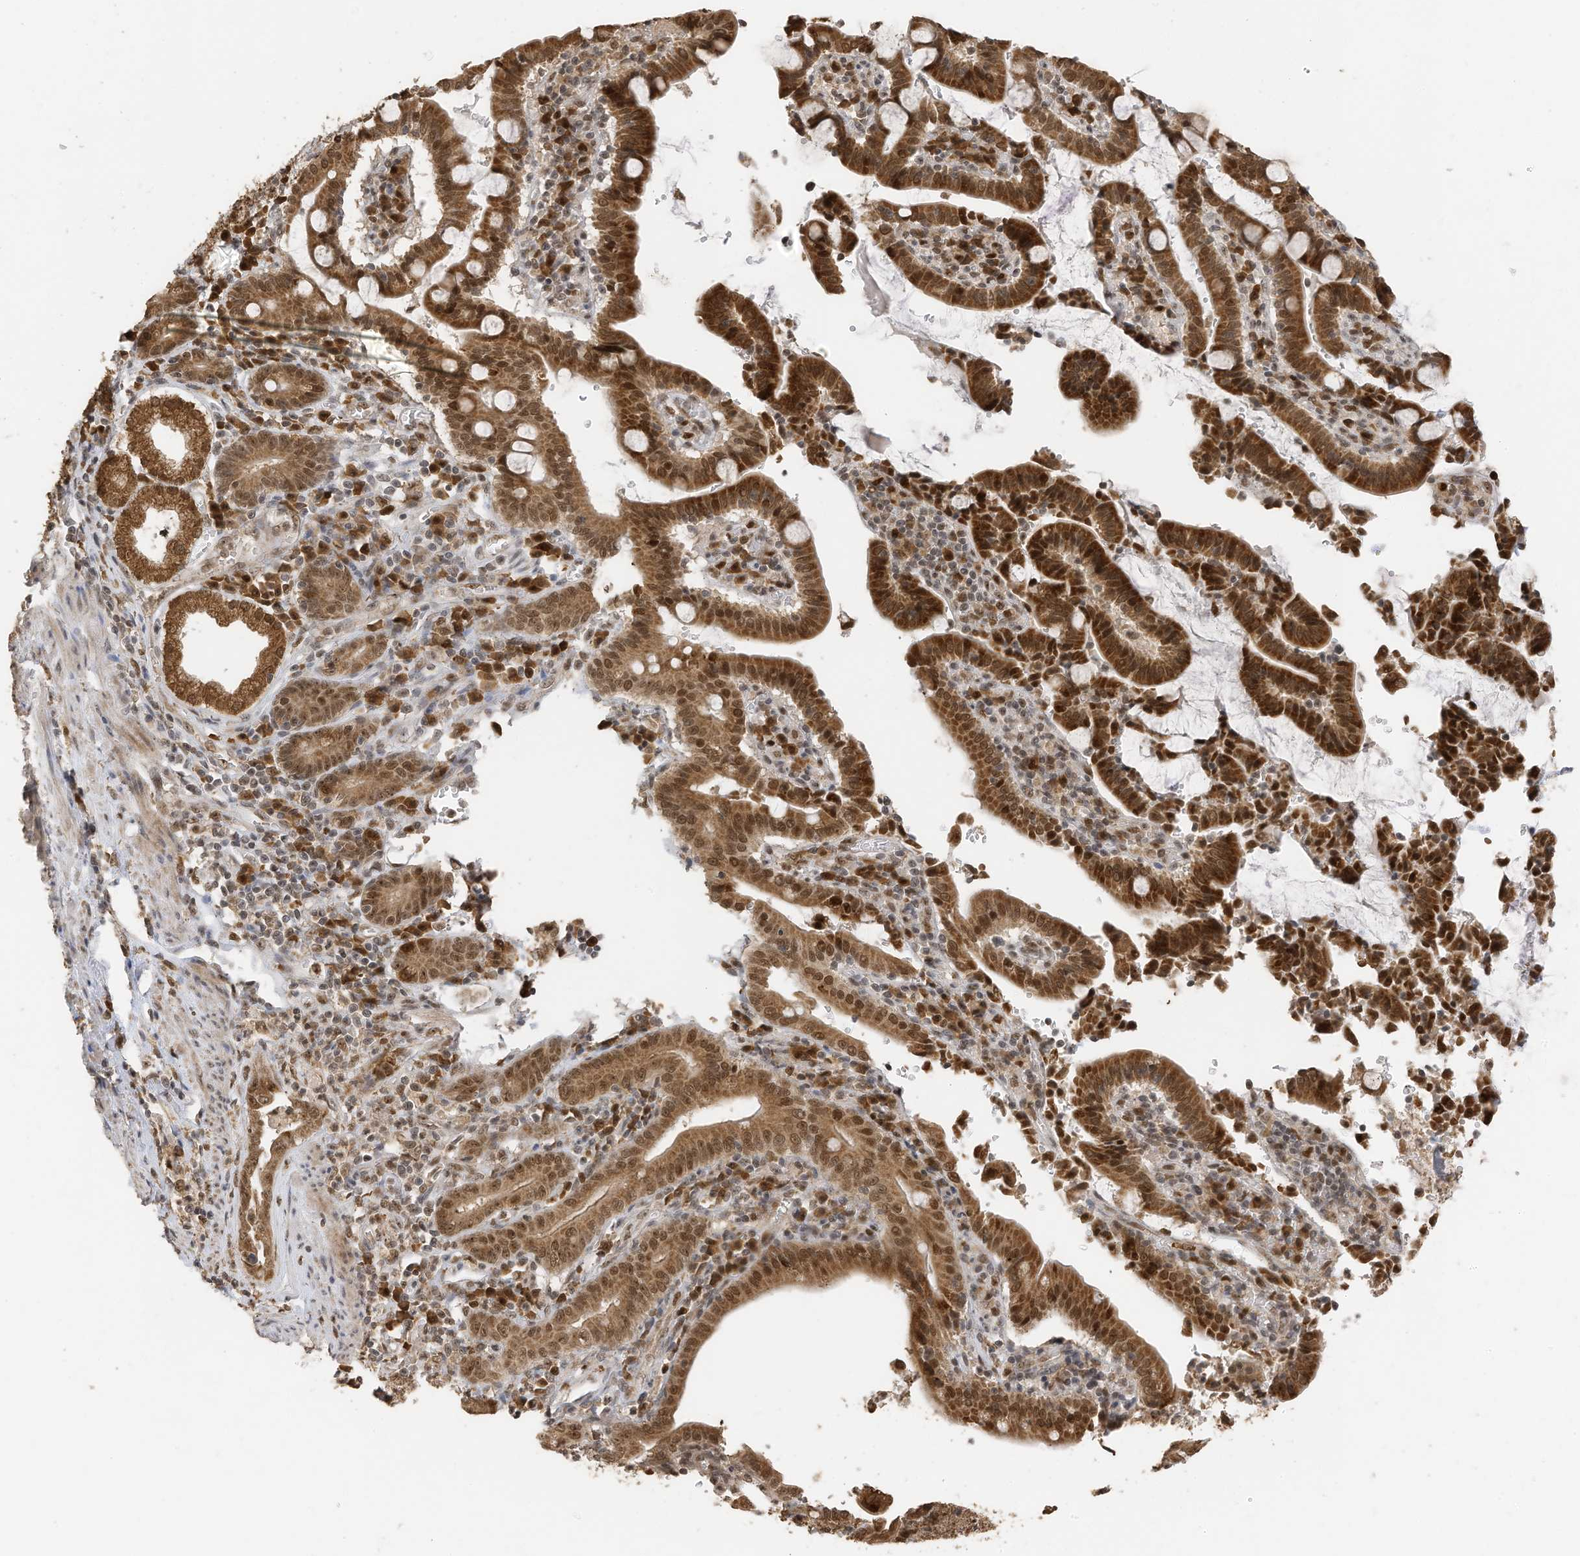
{"staining": {"intensity": "moderate", "quantity": ">75%", "location": "cytoplasmic/membranous,nuclear"}, "tissue": "pancreatic cancer", "cell_type": "Tumor cells", "image_type": "cancer", "snomed": [{"axis": "morphology", "description": "Adenocarcinoma, NOS"}, {"axis": "topography", "description": "Pancreas"}], "caption": "IHC micrograph of neoplastic tissue: human pancreatic cancer (adenocarcinoma) stained using immunohistochemistry (IHC) demonstrates medium levels of moderate protein expression localized specifically in the cytoplasmic/membranous and nuclear of tumor cells, appearing as a cytoplasmic/membranous and nuclear brown color.", "gene": "ERLEC1", "patient": {"sex": "male", "age": 70}}